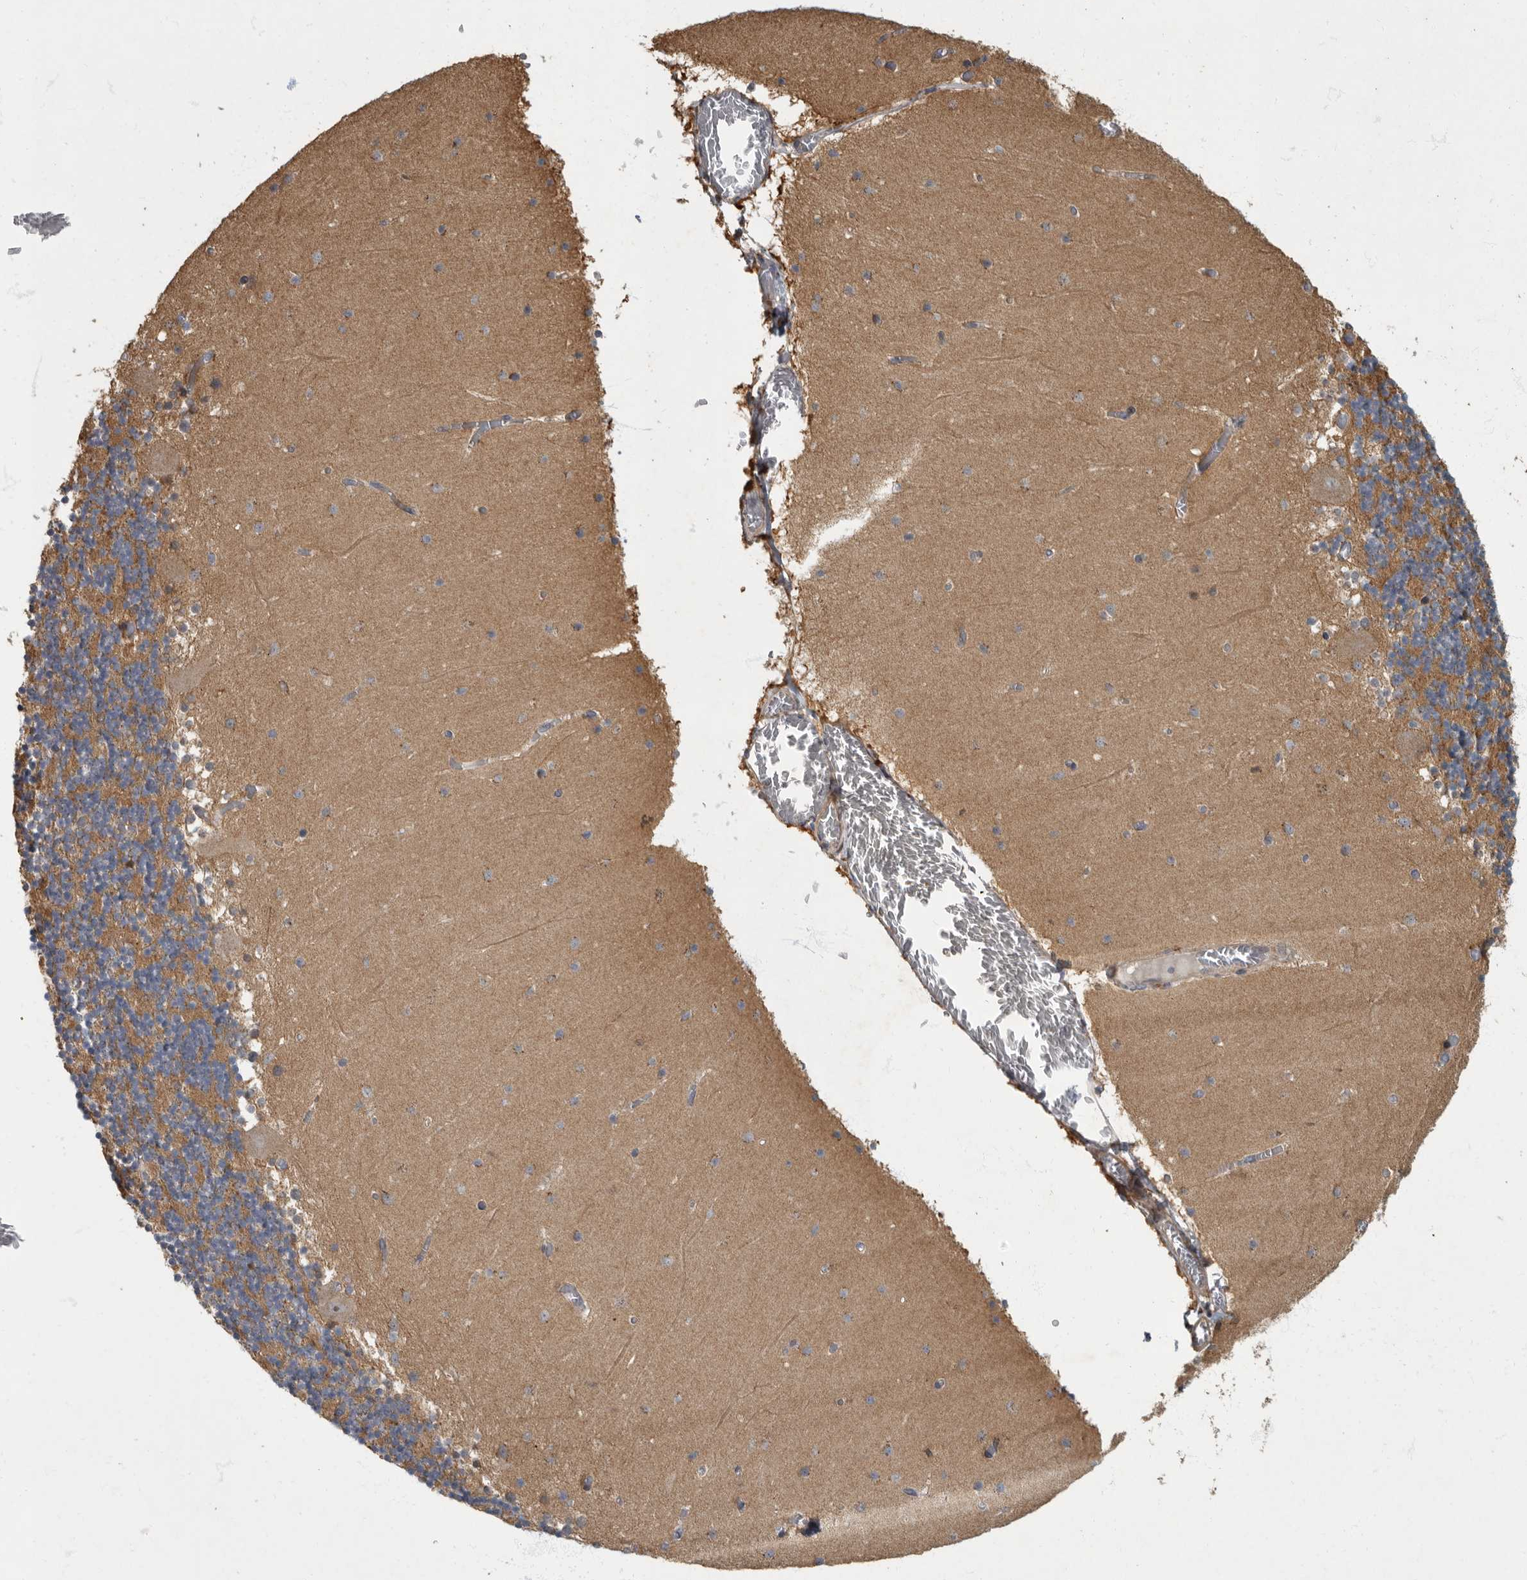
{"staining": {"intensity": "moderate", "quantity": ">75%", "location": "cytoplasmic/membranous"}, "tissue": "cerebellum", "cell_type": "Cells in granular layer", "image_type": "normal", "snomed": [{"axis": "morphology", "description": "Normal tissue, NOS"}, {"axis": "topography", "description": "Cerebellum"}], "caption": "Brown immunohistochemical staining in normal cerebellum reveals moderate cytoplasmic/membranous positivity in approximately >75% of cells in granular layer. (Brightfield microscopy of DAB IHC at high magnification).", "gene": "IQCK", "patient": {"sex": "female", "age": 28}}